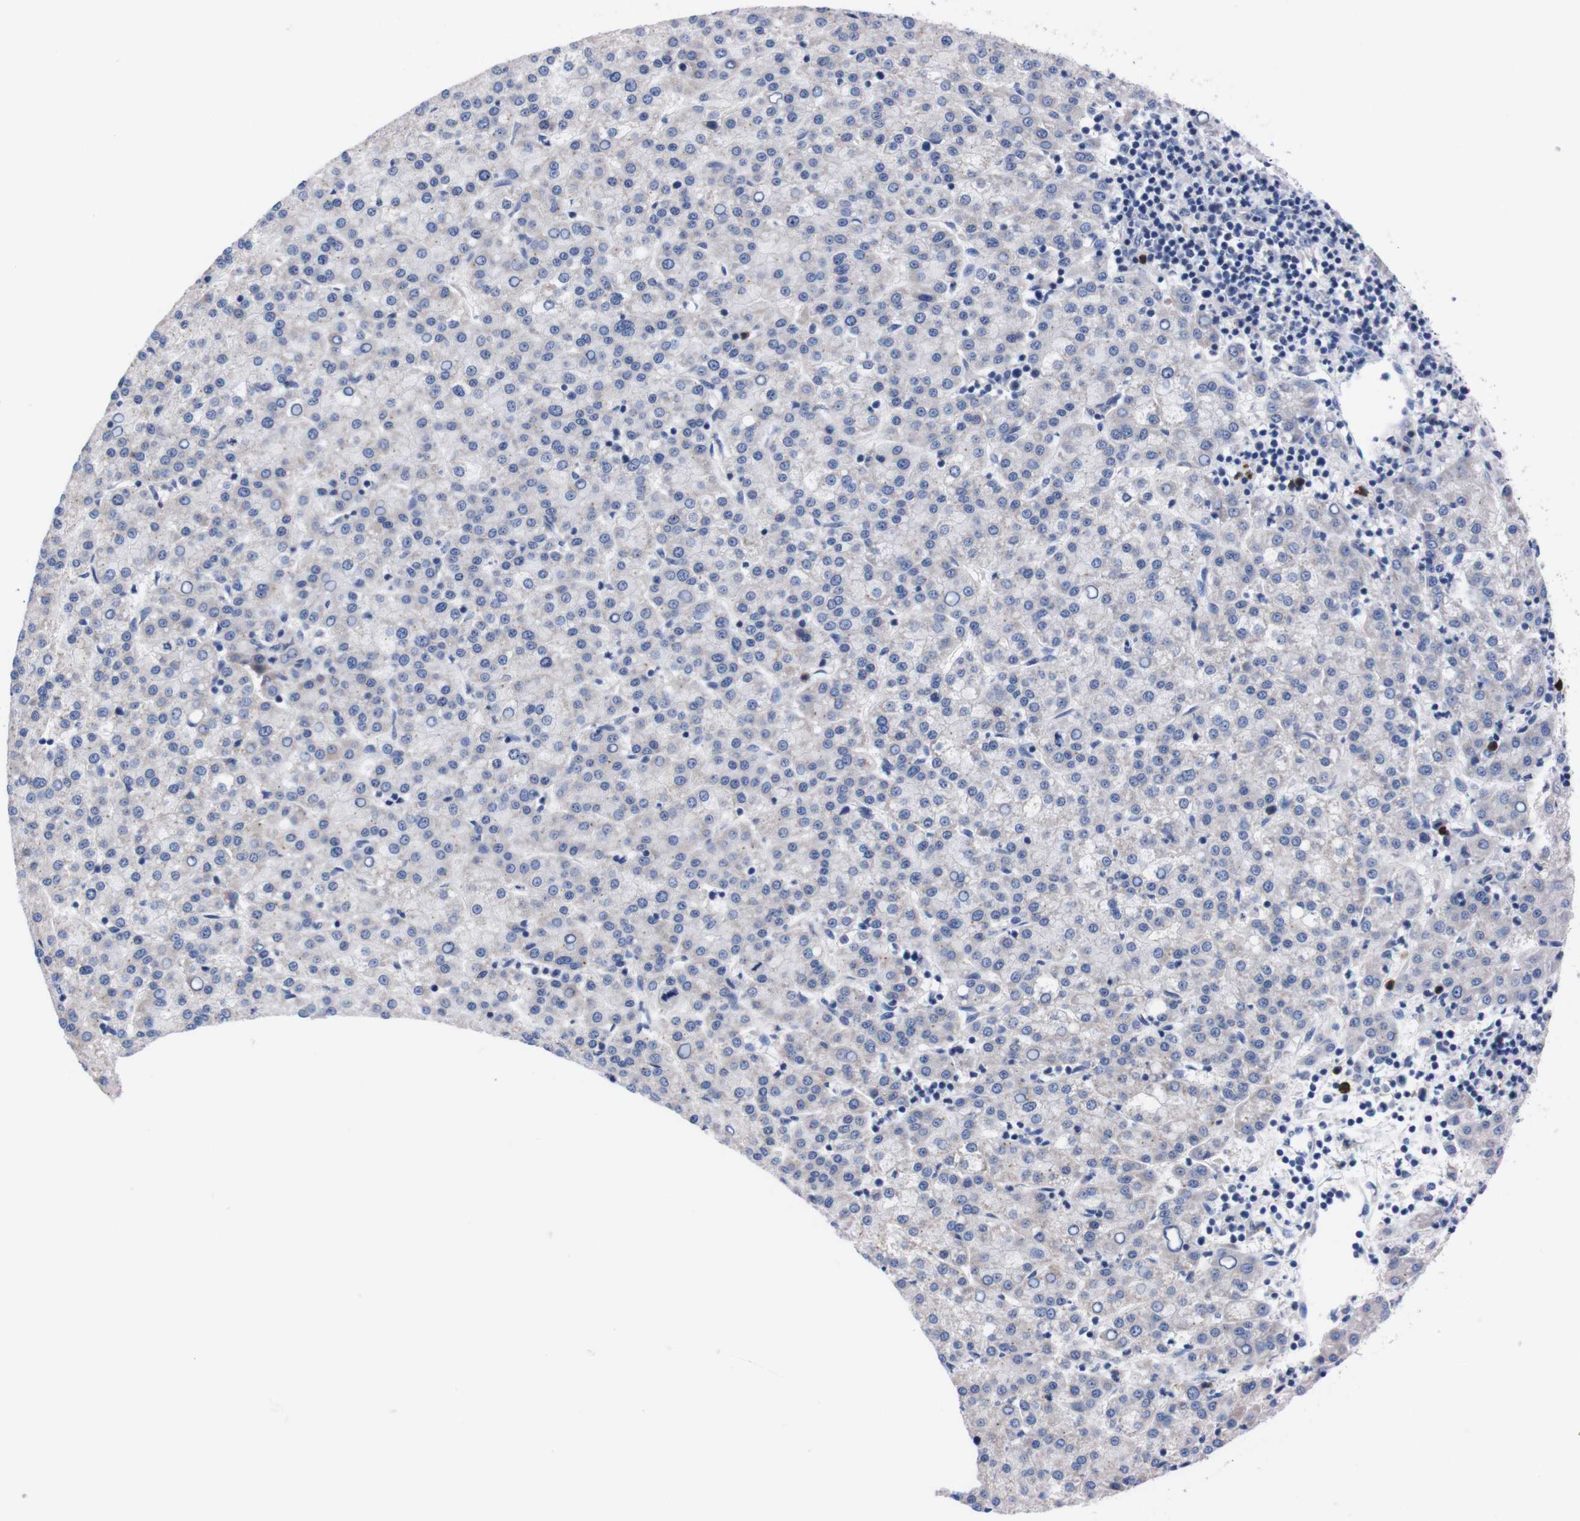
{"staining": {"intensity": "negative", "quantity": "none", "location": "none"}, "tissue": "liver cancer", "cell_type": "Tumor cells", "image_type": "cancer", "snomed": [{"axis": "morphology", "description": "Carcinoma, Hepatocellular, NOS"}, {"axis": "topography", "description": "Liver"}], "caption": "Micrograph shows no significant protein expression in tumor cells of liver cancer.", "gene": "FAM210A", "patient": {"sex": "female", "age": 58}}